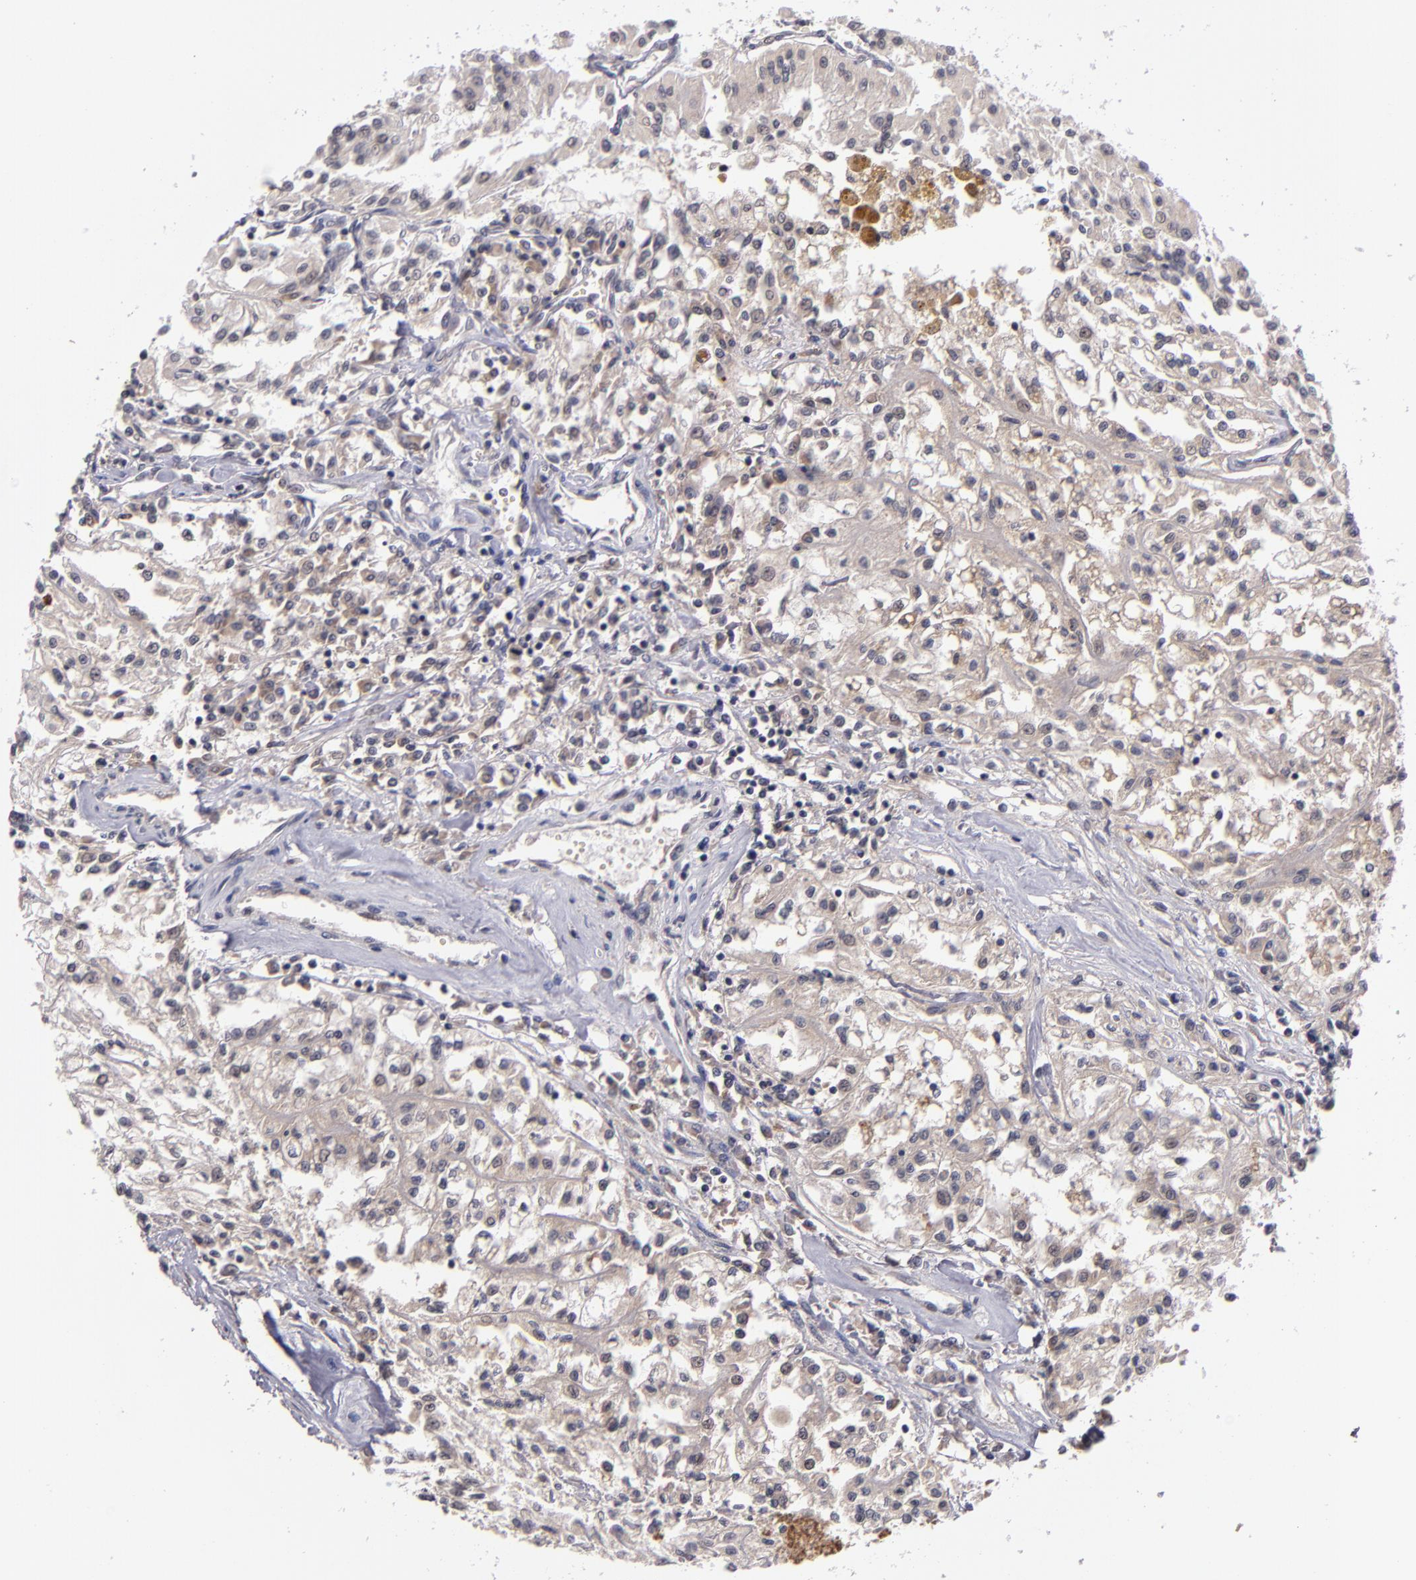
{"staining": {"intensity": "weak", "quantity": "25%-75%", "location": "cytoplasmic/membranous"}, "tissue": "renal cancer", "cell_type": "Tumor cells", "image_type": "cancer", "snomed": [{"axis": "morphology", "description": "Adenocarcinoma, NOS"}, {"axis": "topography", "description": "Kidney"}], "caption": "Immunohistochemistry of human renal adenocarcinoma demonstrates low levels of weak cytoplasmic/membranous staining in about 25%-75% of tumor cells.", "gene": "CDC7", "patient": {"sex": "male", "age": 78}}